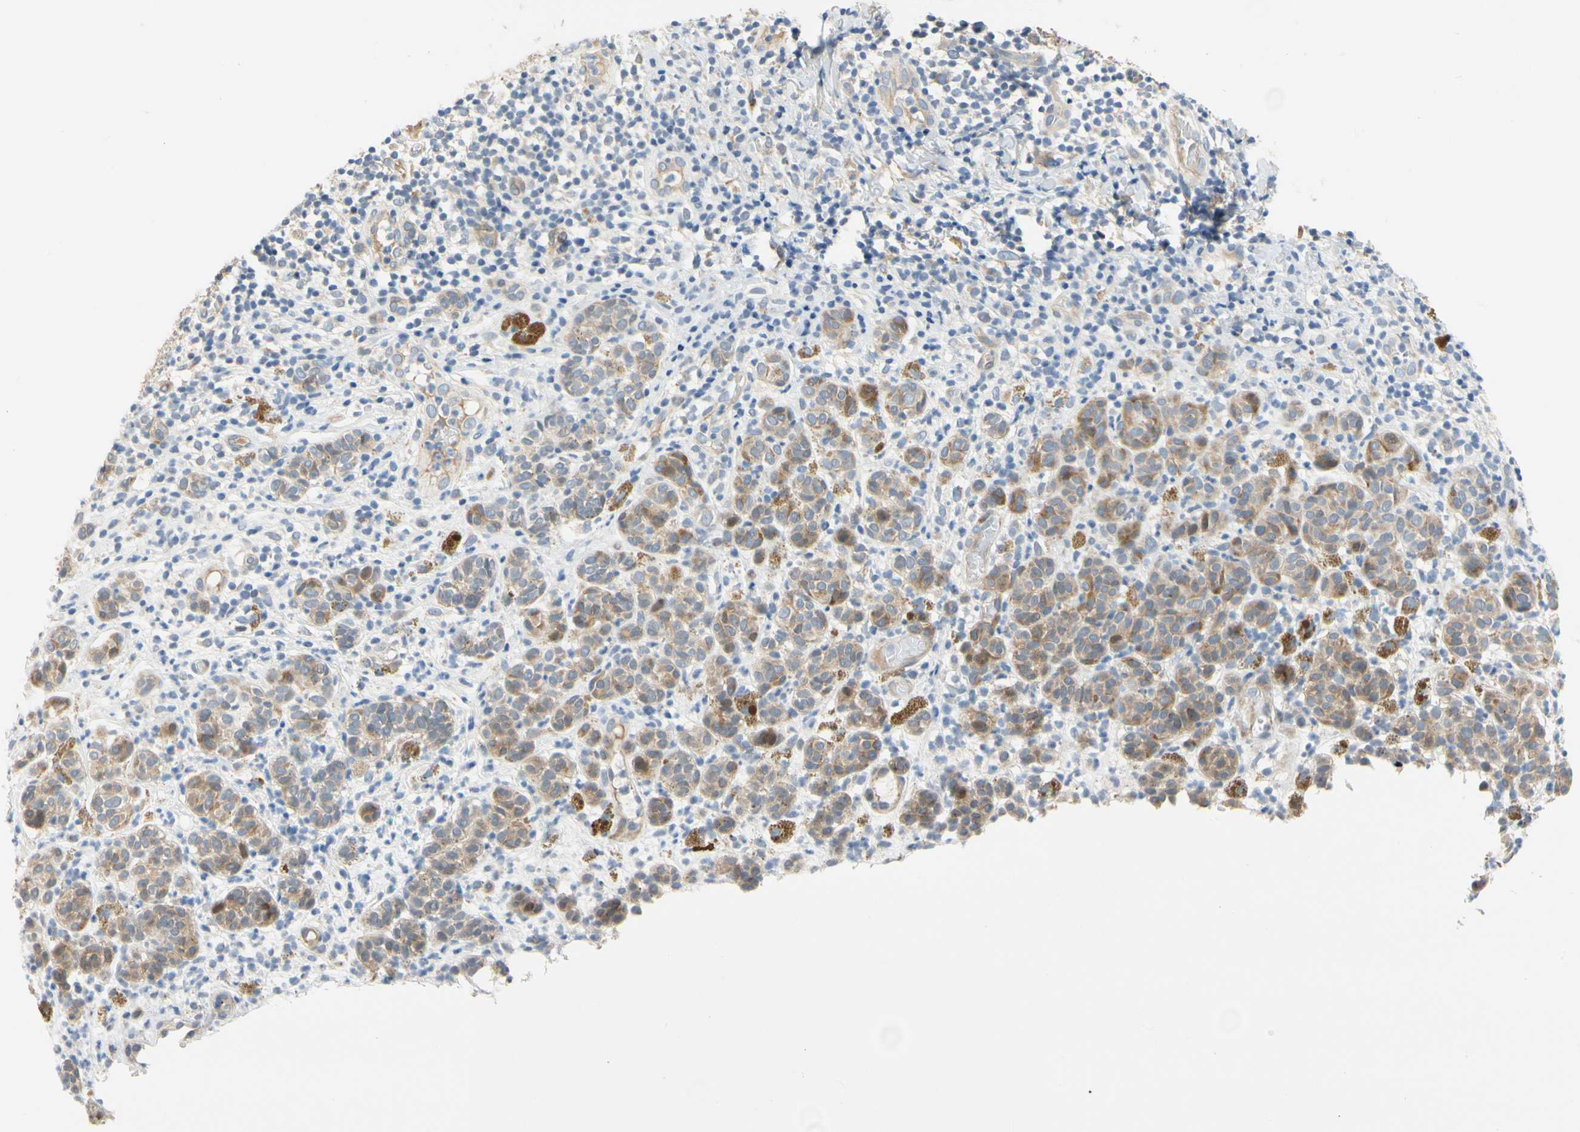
{"staining": {"intensity": "moderate", "quantity": ">75%", "location": "cytoplasmic/membranous"}, "tissue": "melanoma", "cell_type": "Tumor cells", "image_type": "cancer", "snomed": [{"axis": "morphology", "description": "Malignant melanoma, NOS"}, {"axis": "topography", "description": "Skin"}], "caption": "Malignant melanoma was stained to show a protein in brown. There is medium levels of moderate cytoplasmic/membranous expression in about >75% of tumor cells.", "gene": "ZNF236", "patient": {"sex": "male", "age": 64}}